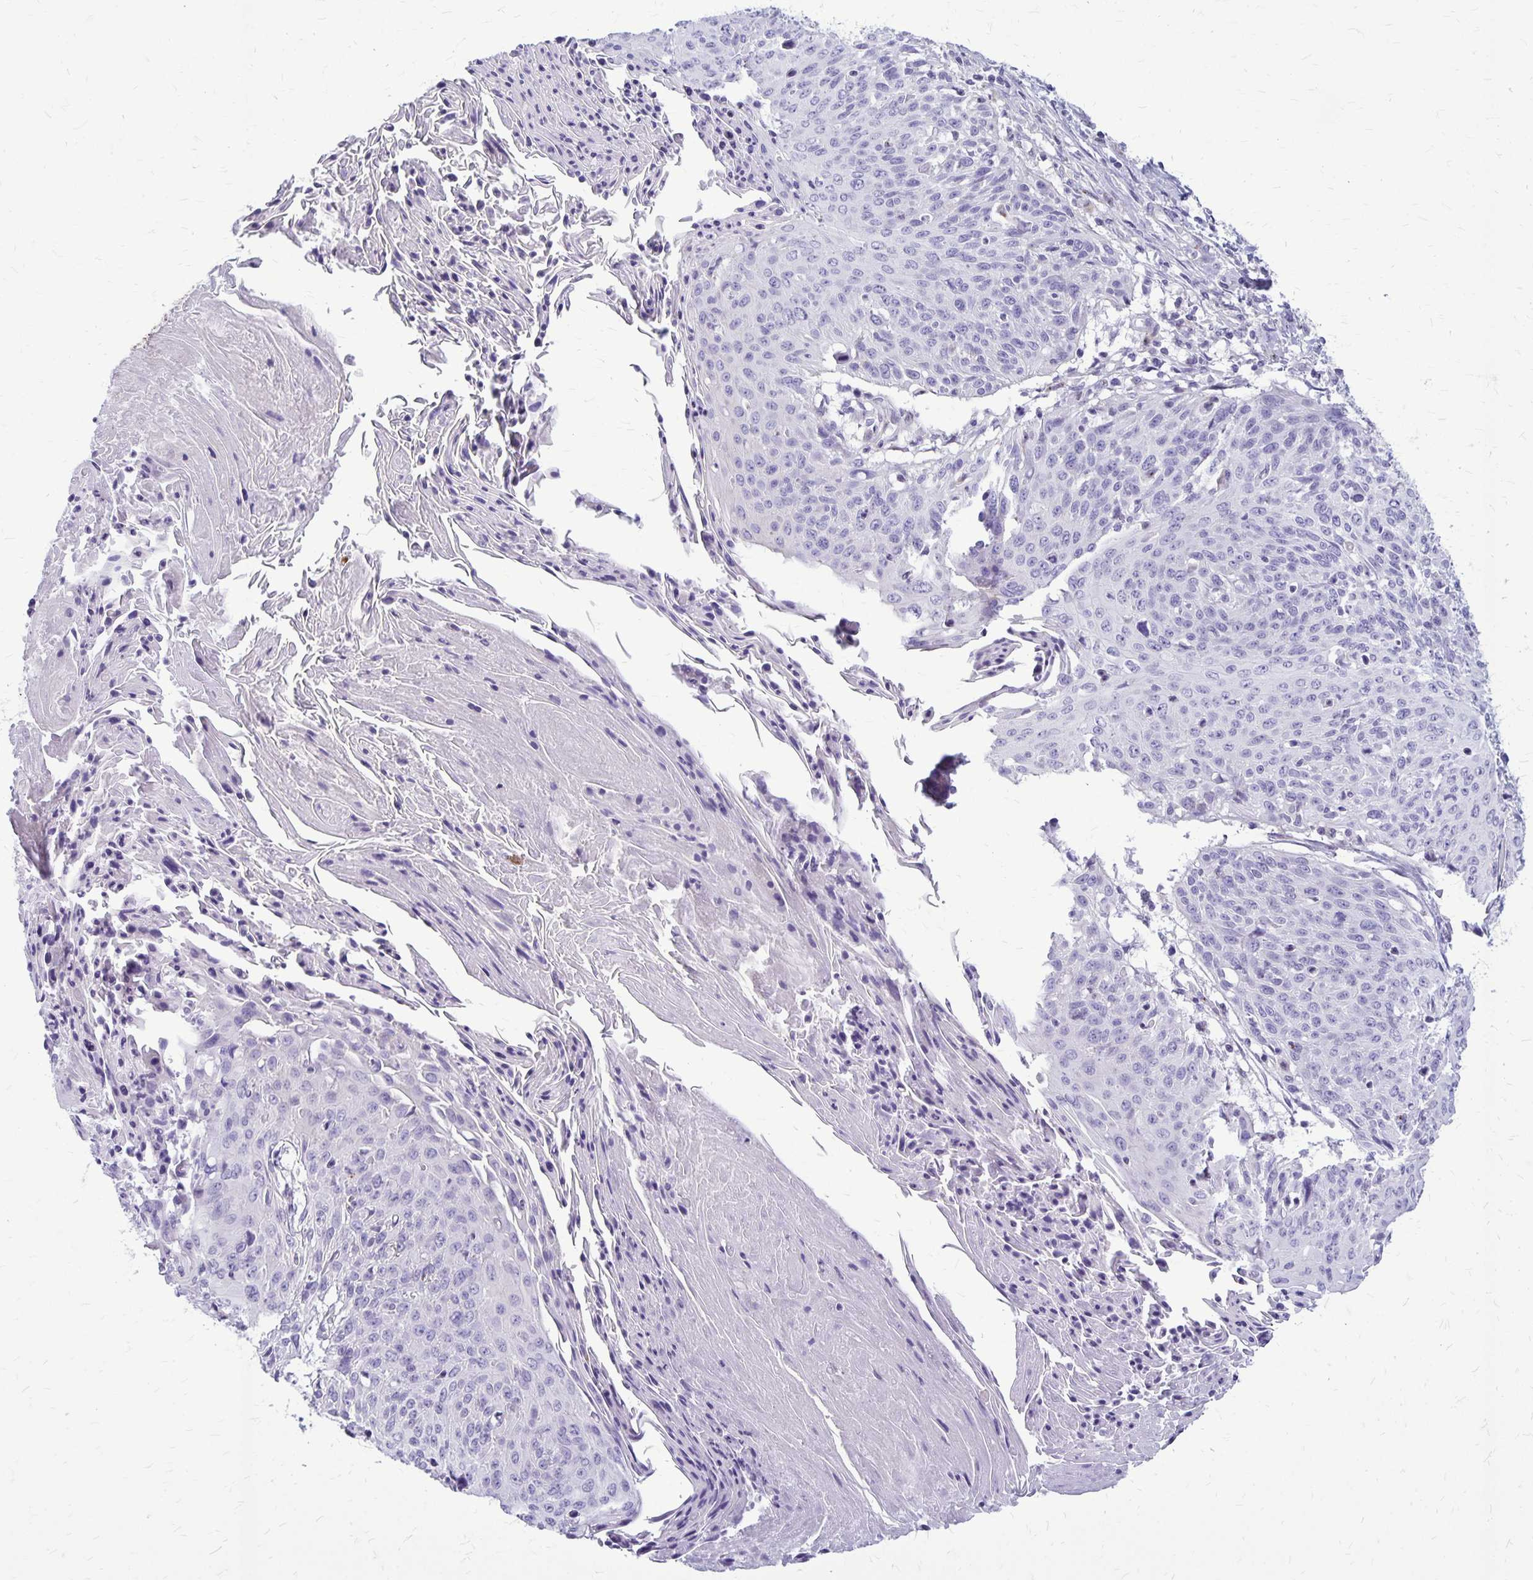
{"staining": {"intensity": "negative", "quantity": "none", "location": "none"}, "tissue": "cervical cancer", "cell_type": "Tumor cells", "image_type": "cancer", "snomed": [{"axis": "morphology", "description": "Squamous cell carcinoma, NOS"}, {"axis": "topography", "description": "Cervix"}], "caption": "Micrograph shows no significant protein expression in tumor cells of cervical cancer (squamous cell carcinoma). (DAB (3,3'-diaminobenzidine) IHC, high magnification).", "gene": "GP9", "patient": {"sex": "female", "age": 45}}